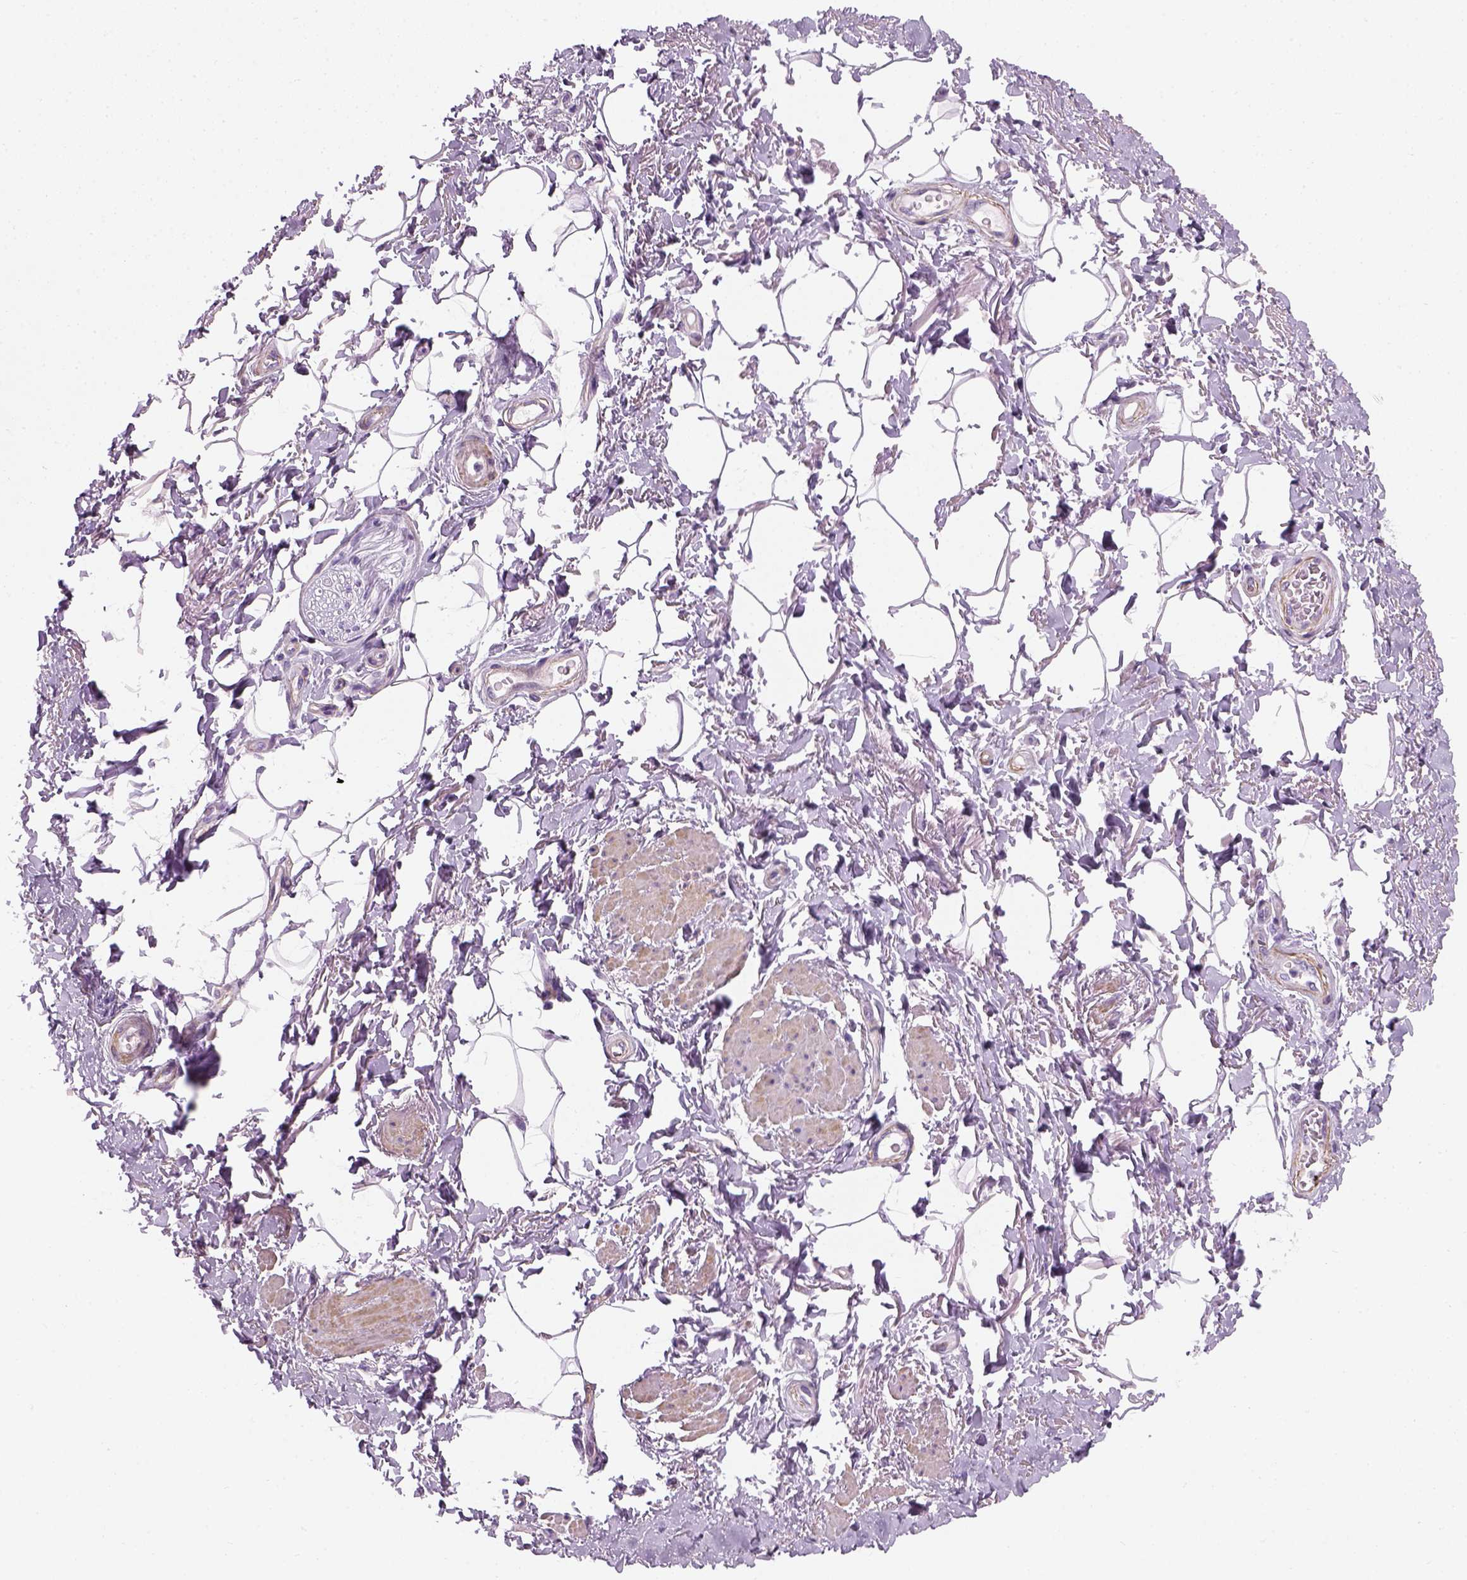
{"staining": {"intensity": "negative", "quantity": "none", "location": "none"}, "tissue": "adipose tissue", "cell_type": "Adipocytes", "image_type": "normal", "snomed": [{"axis": "morphology", "description": "Normal tissue, NOS"}, {"axis": "topography", "description": "Peripheral nerve tissue"}], "caption": "A micrograph of adipose tissue stained for a protein exhibits no brown staining in adipocytes.", "gene": "FAM161A", "patient": {"sex": "male", "age": 51}}